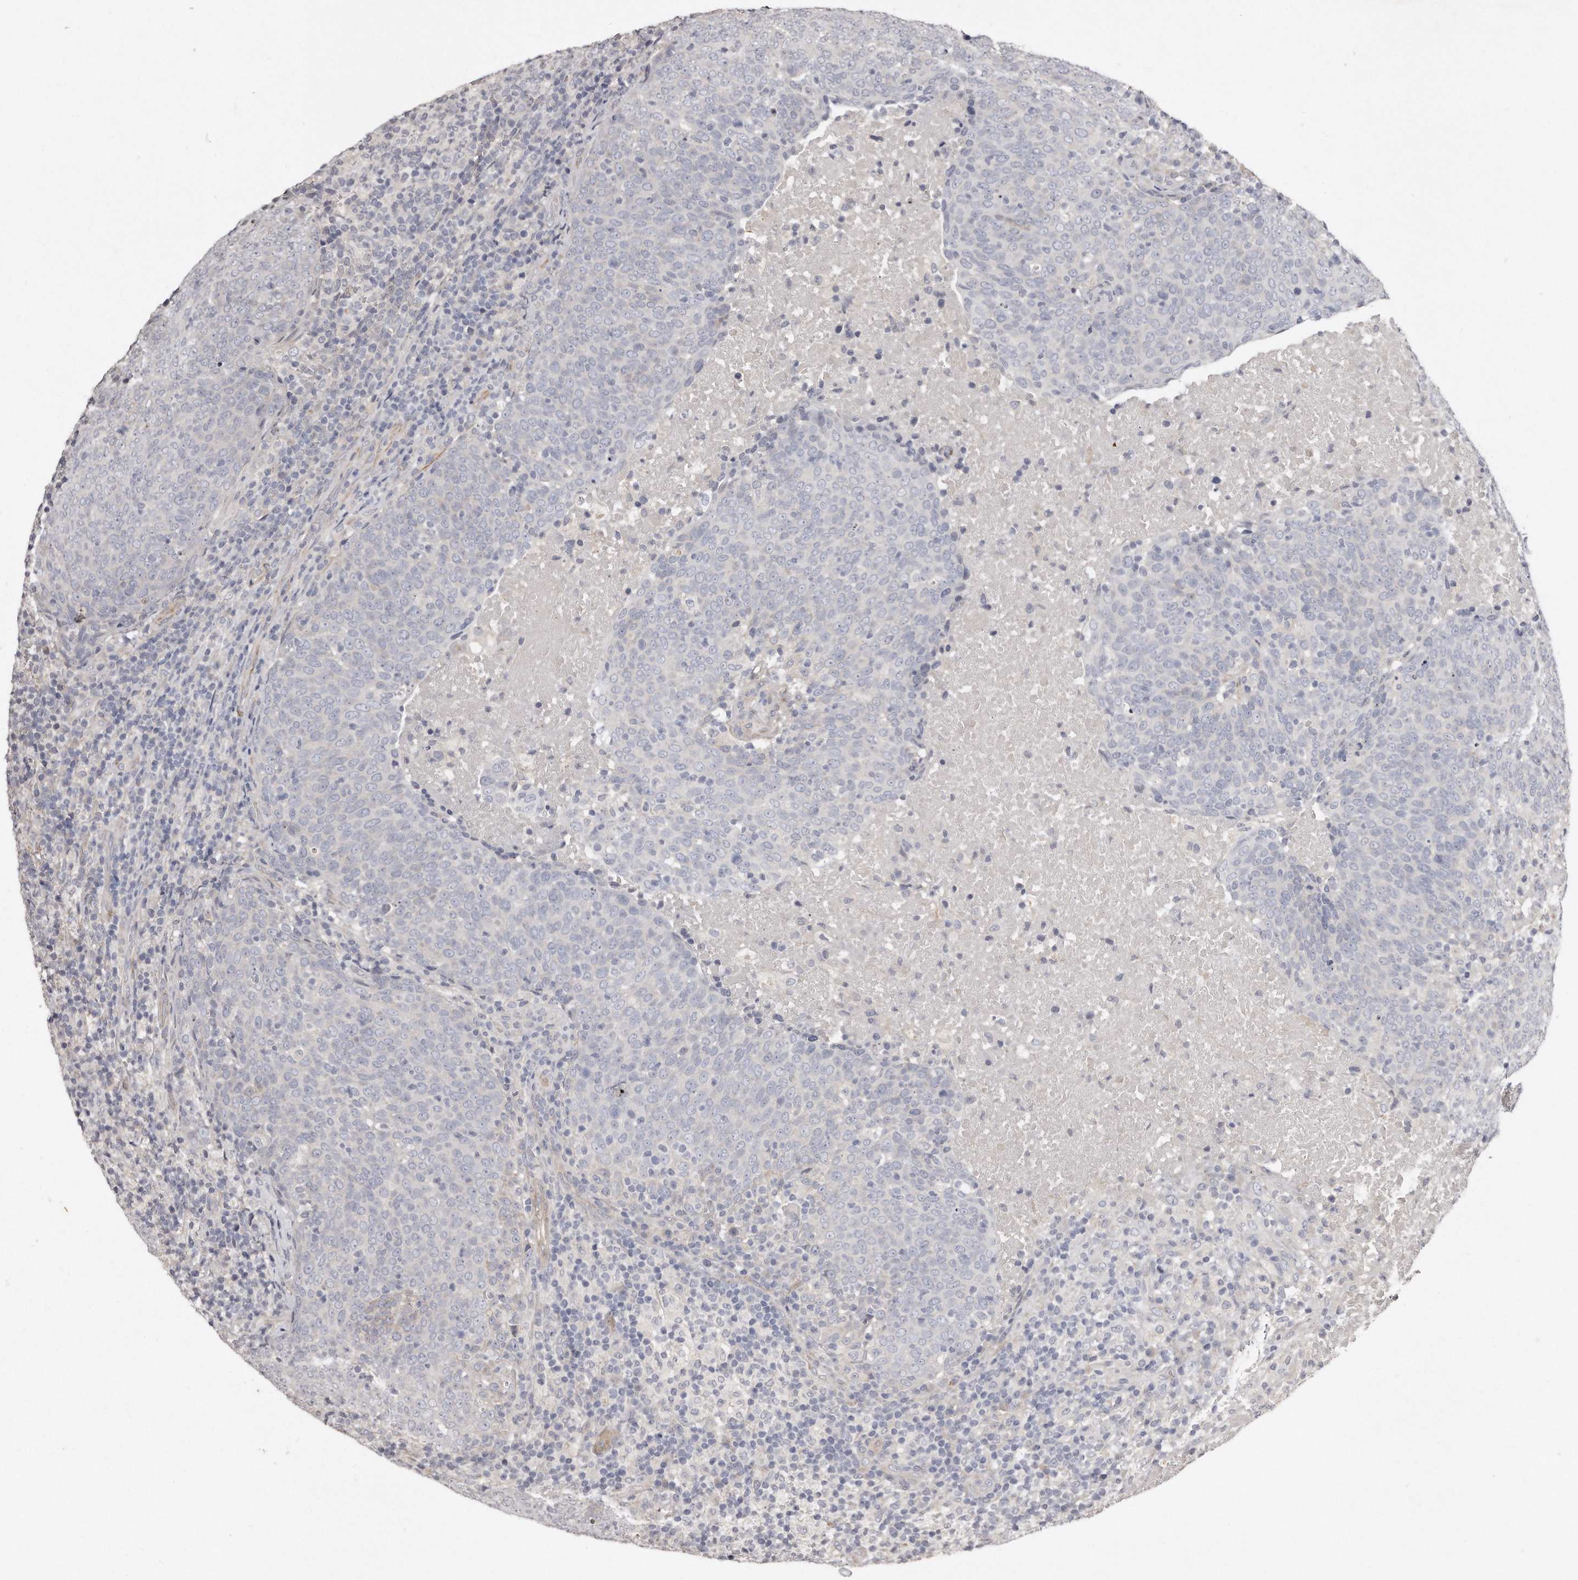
{"staining": {"intensity": "negative", "quantity": "none", "location": "none"}, "tissue": "head and neck cancer", "cell_type": "Tumor cells", "image_type": "cancer", "snomed": [{"axis": "morphology", "description": "Squamous cell carcinoma, NOS"}, {"axis": "morphology", "description": "Squamous cell carcinoma, metastatic, NOS"}, {"axis": "topography", "description": "Lymph node"}, {"axis": "topography", "description": "Head-Neck"}], "caption": "A histopathology image of head and neck cancer stained for a protein exhibits no brown staining in tumor cells.", "gene": "LMOD1", "patient": {"sex": "male", "age": 62}}